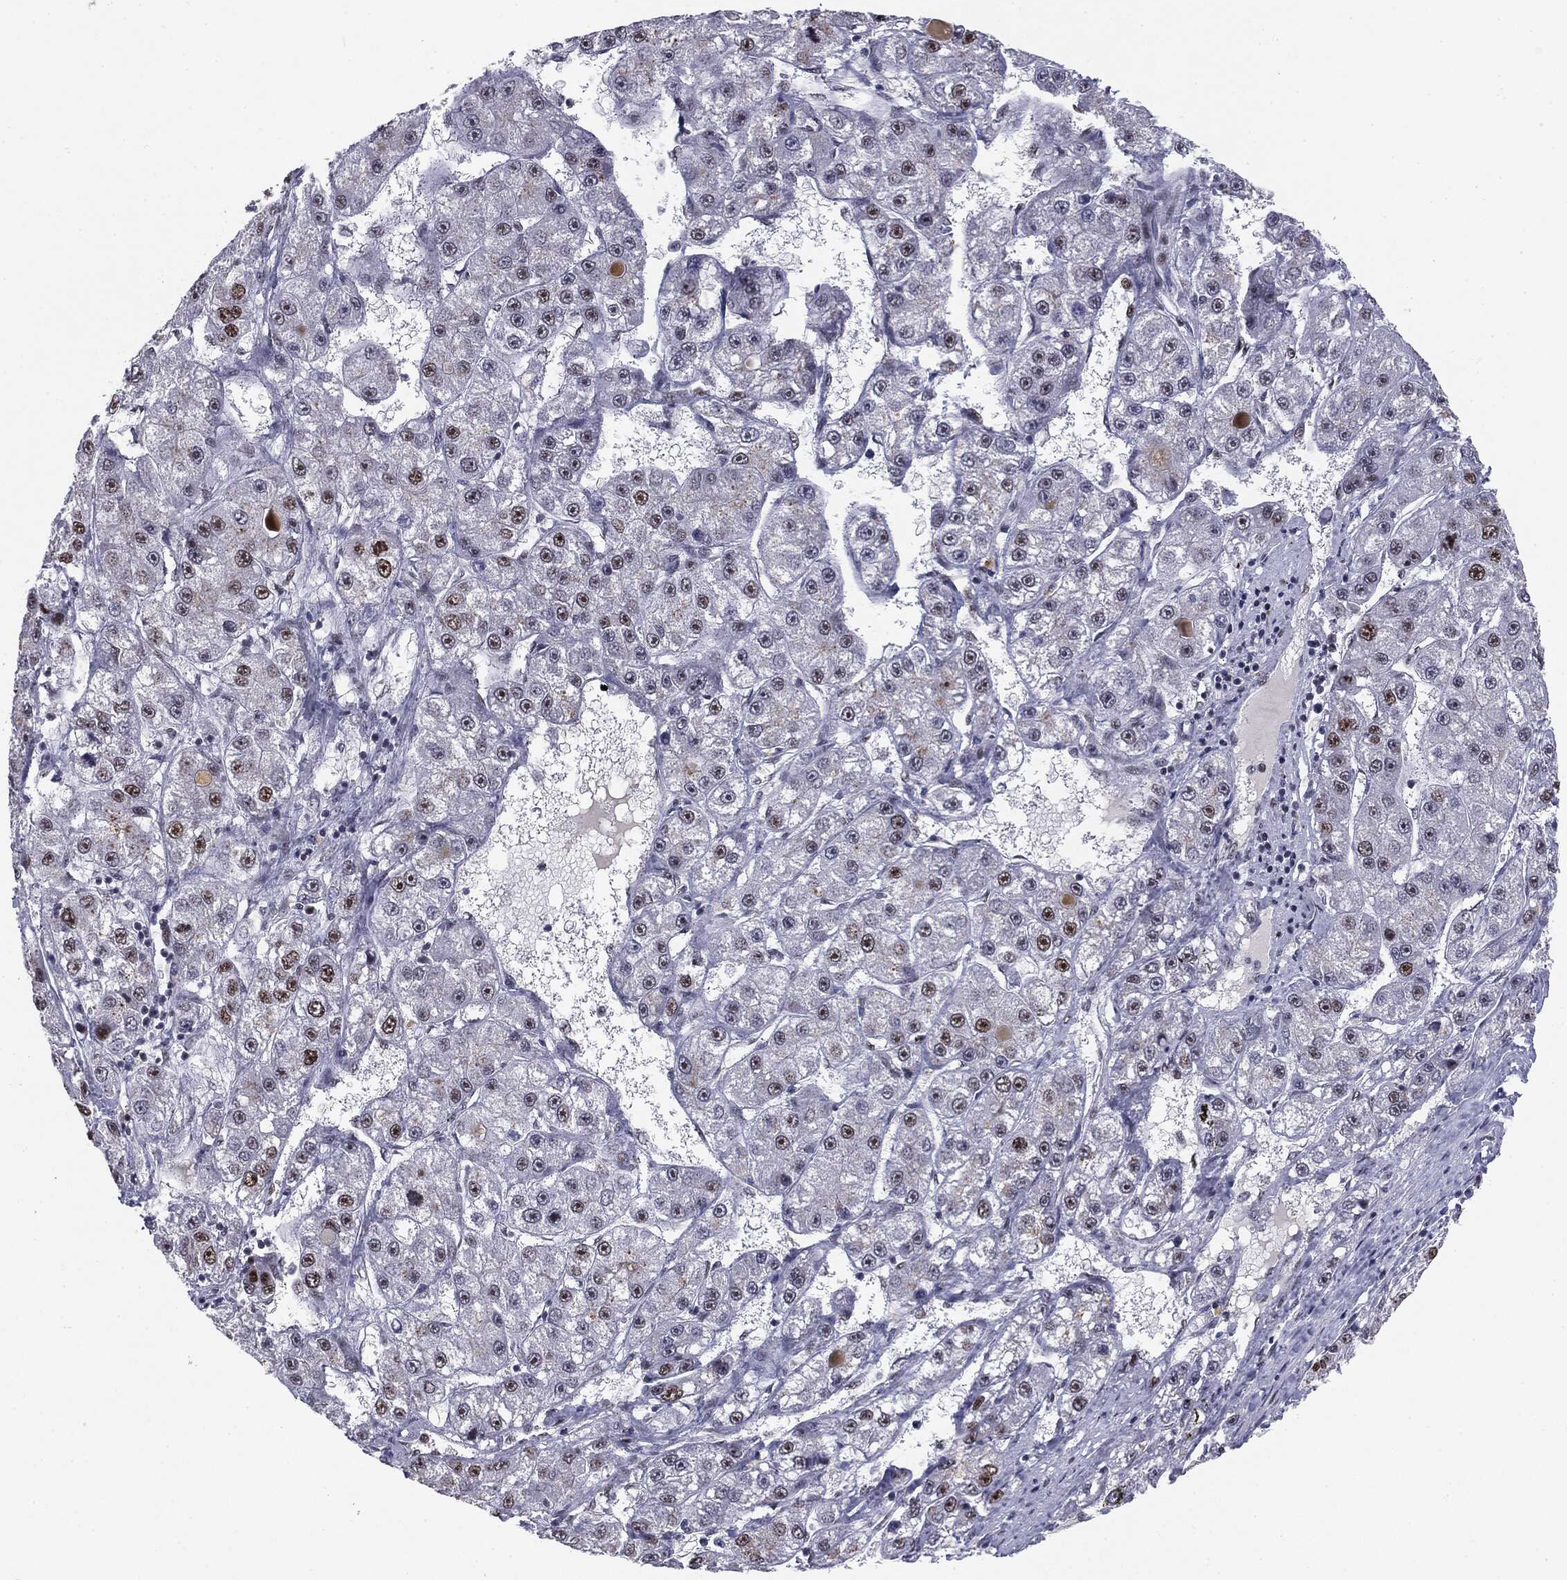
{"staining": {"intensity": "moderate", "quantity": "<25%", "location": "nuclear"}, "tissue": "liver cancer", "cell_type": "Tumor cells", "image_type": "cancer", "snomed": [{"axis": "morphology", "description": "Carcinoma, Hepatocellular, NOS"}, {"axis": "topography", "description": "Liver"}], "caption": "DAB immunohistochemical staining of liver hepatocellular carcinoma exhibits moderate nuclear protein expression in about <25% of tumor cells.", "gene": "MDC1", "patient": {"sex": "female", "age": 65}}